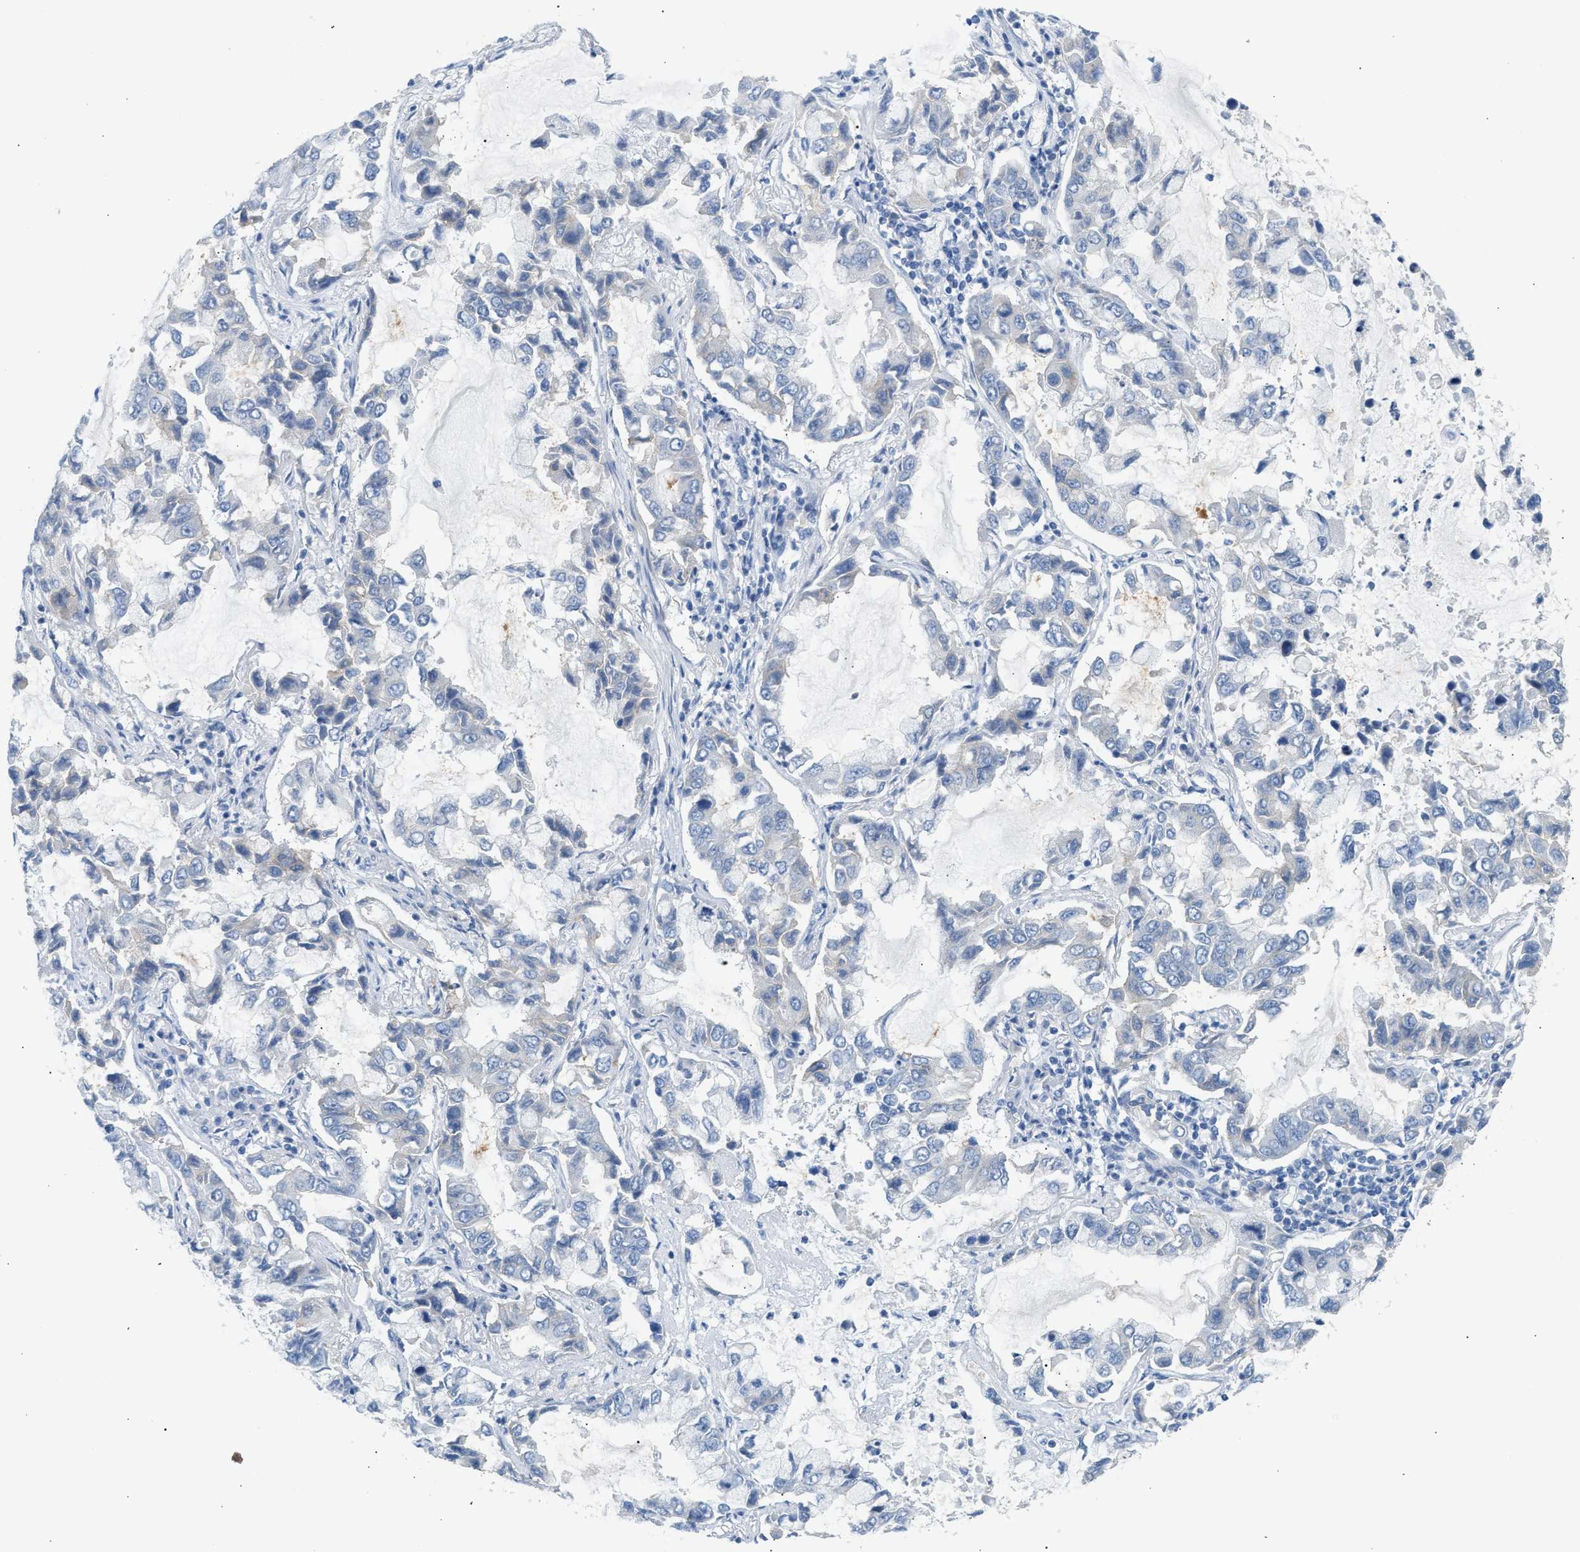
{"staining": {"intensity": "negative", "quantity": "none", "location": "none"}, "tissue": "lung cancer", "cell_type": "Tumor cells", "image_type": "cancer", "snomed": [{"axis": "morphology", "description": "Adenocarcinoma, NOS"}, {"axis": "topography", "description": "Lung"}], "caption": "IHC of human lung adenocarcinoma reveals no positivity in tumor cells.", "gene": "ERBB2", "patient": {"sex": "male", "age": 64}}